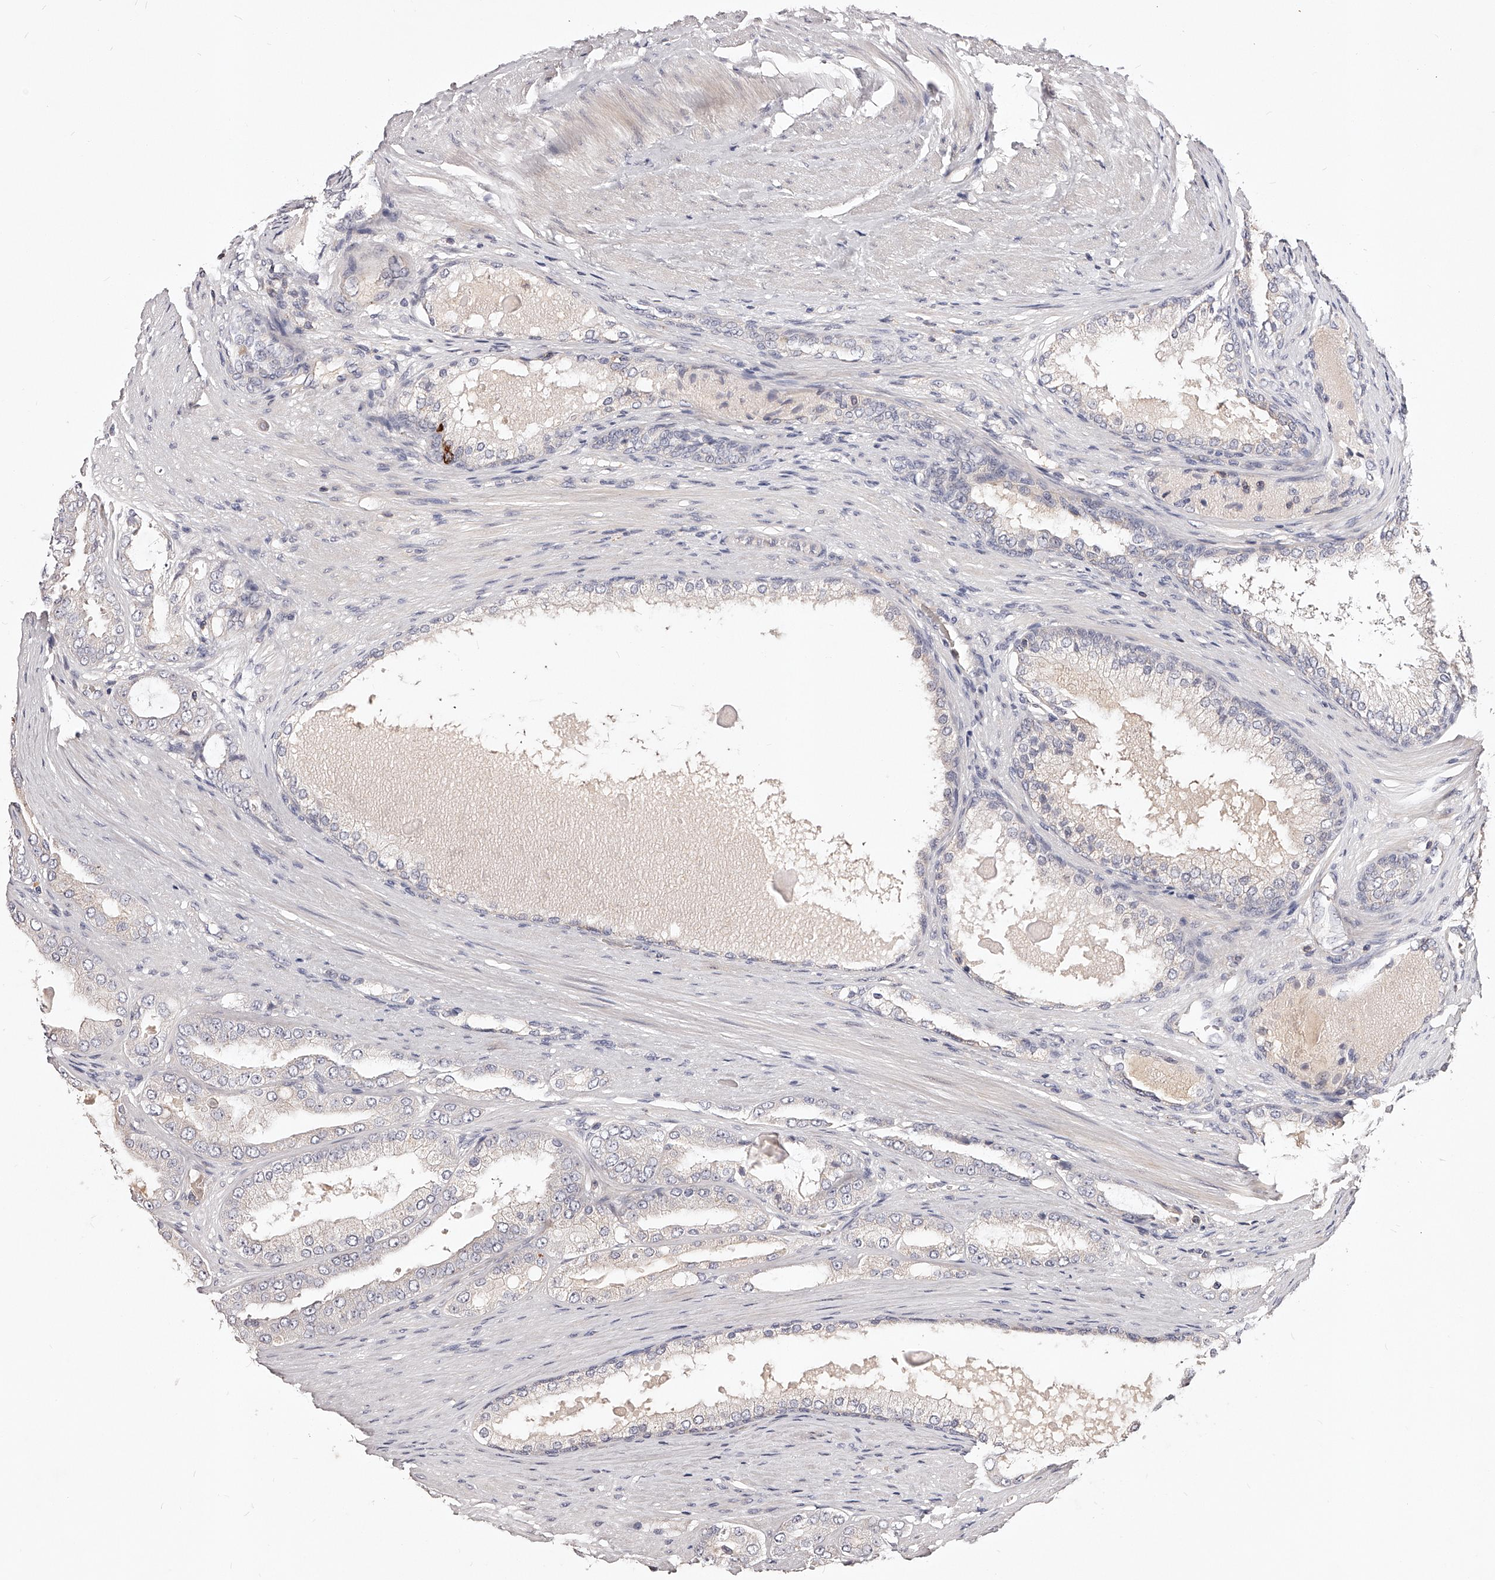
{"staining": {"intensity": "negative", "quantity": "none", "location": "none"}, "tissue": "prostate cancer", "cell_type": "Tumor cells", "image_type": "cancer", "snomed": [{"axis": "morphology", "description": "Adenocarcinoma, High grade"}, {"axis": "topography", "description": "Prostate"}], "caption": "Prostate cancer (adenocarcinoma (high-grade)) was stained to show a protein in brown. There is no significant expression in tumor cells. The staining is performed using DAB (3,3'-diaminobenzidine) brown chromogen with nuclei counter-stained in using hematoxylin.", "gene": "PHACTR1", "patient": {"sex": "male", "age": 60}}